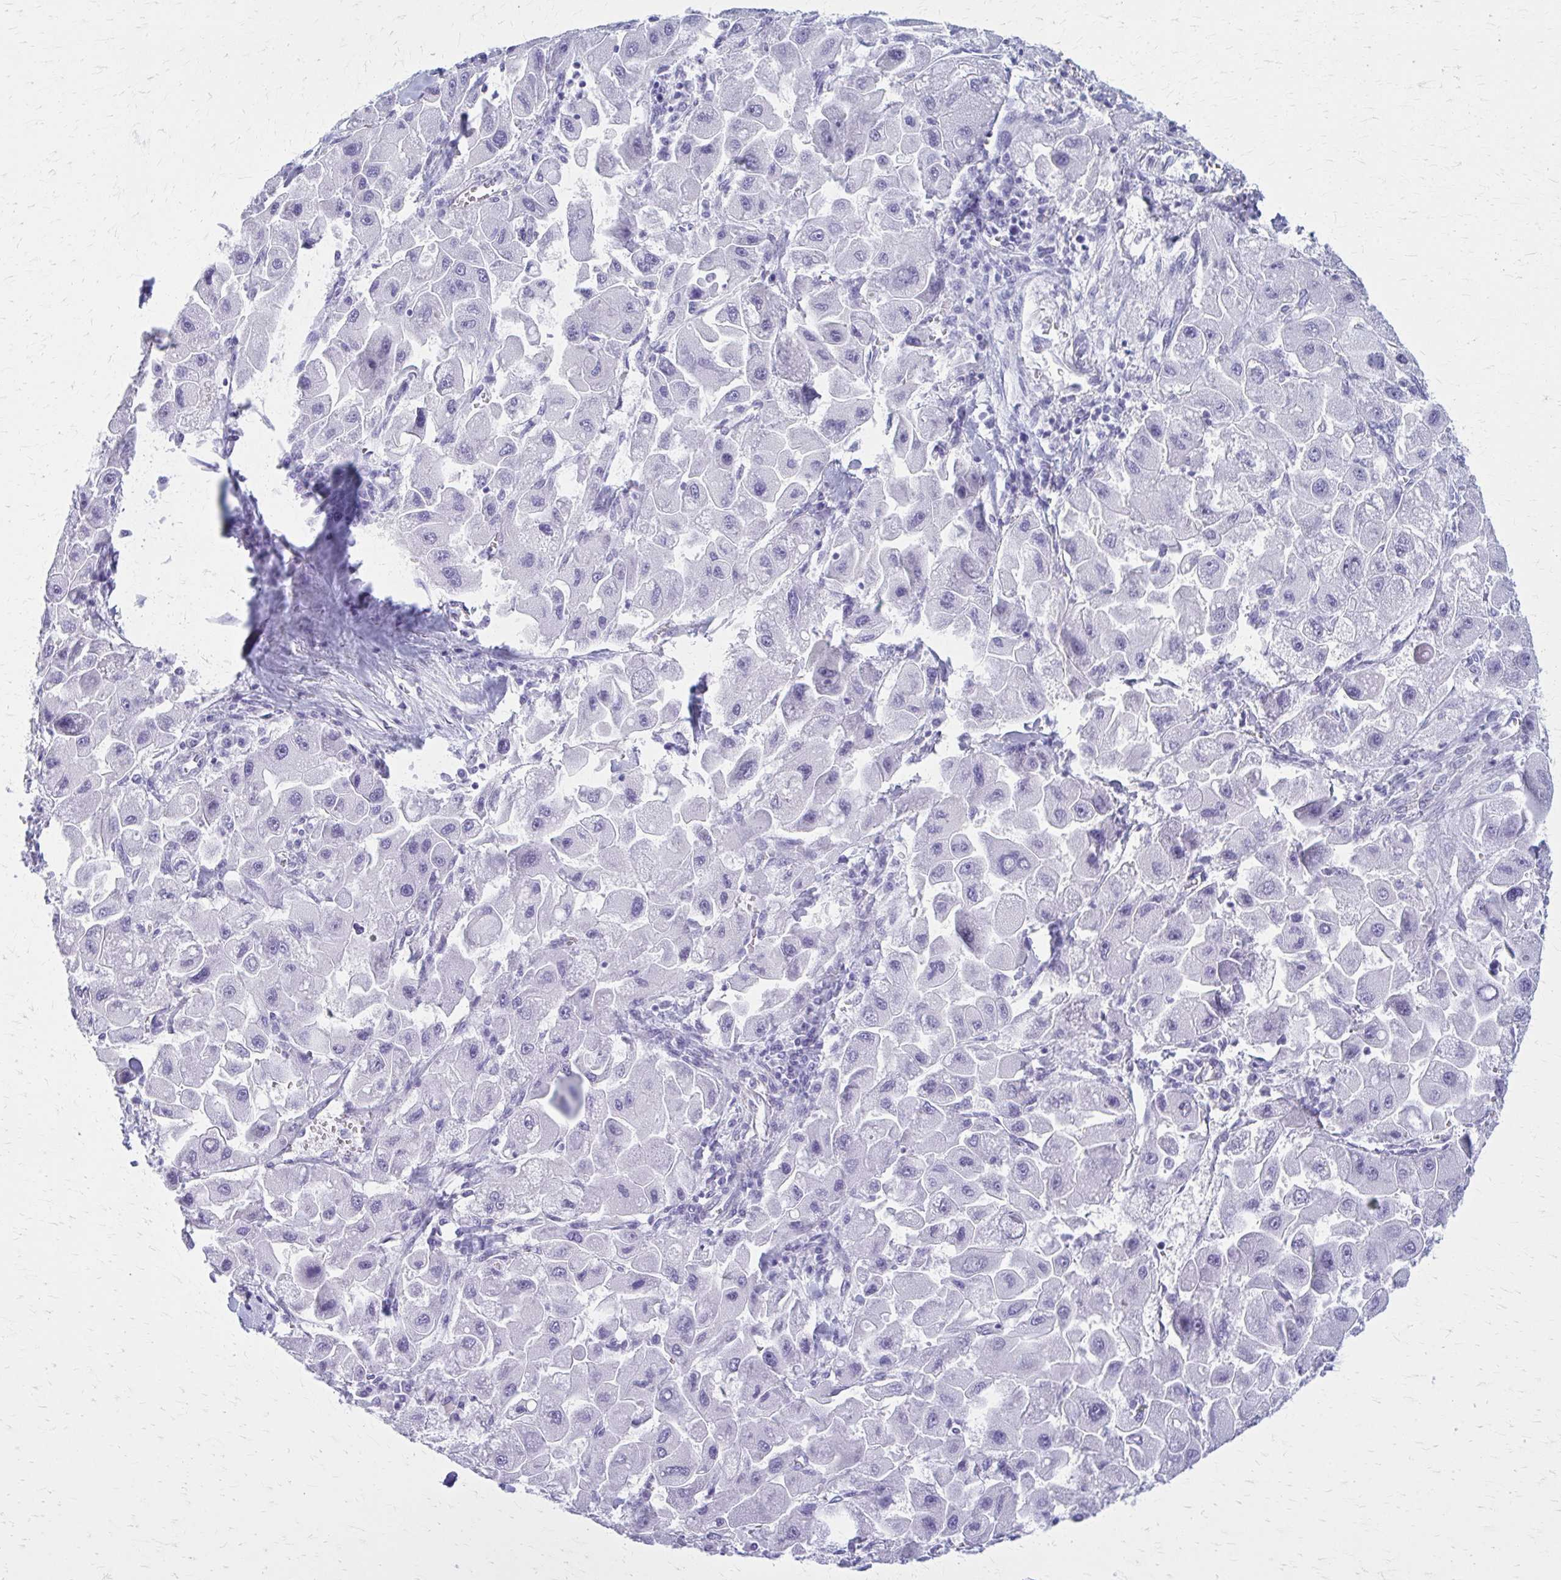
{"staining": {"intensity": "negative", "quantity": "none", "location": "none"}, "tissue": "liver cancer", "cell_type": "Tumor cells", "image_type": "cancer", "snomed": [{"axis": "morphology", "description": "Carcinoma, Hepatocellular, NOS"}, {"axis": "topography", "description": "Liver"}], "caption": "Tumor cells show no significant protein positivity in liver hepatocellular carcinoma. (DAB immunohistochemistry (IHC) with hematoxylin counter stain).", "gene": "GFAP", "patient": {"sex": "male", "age": 24}}